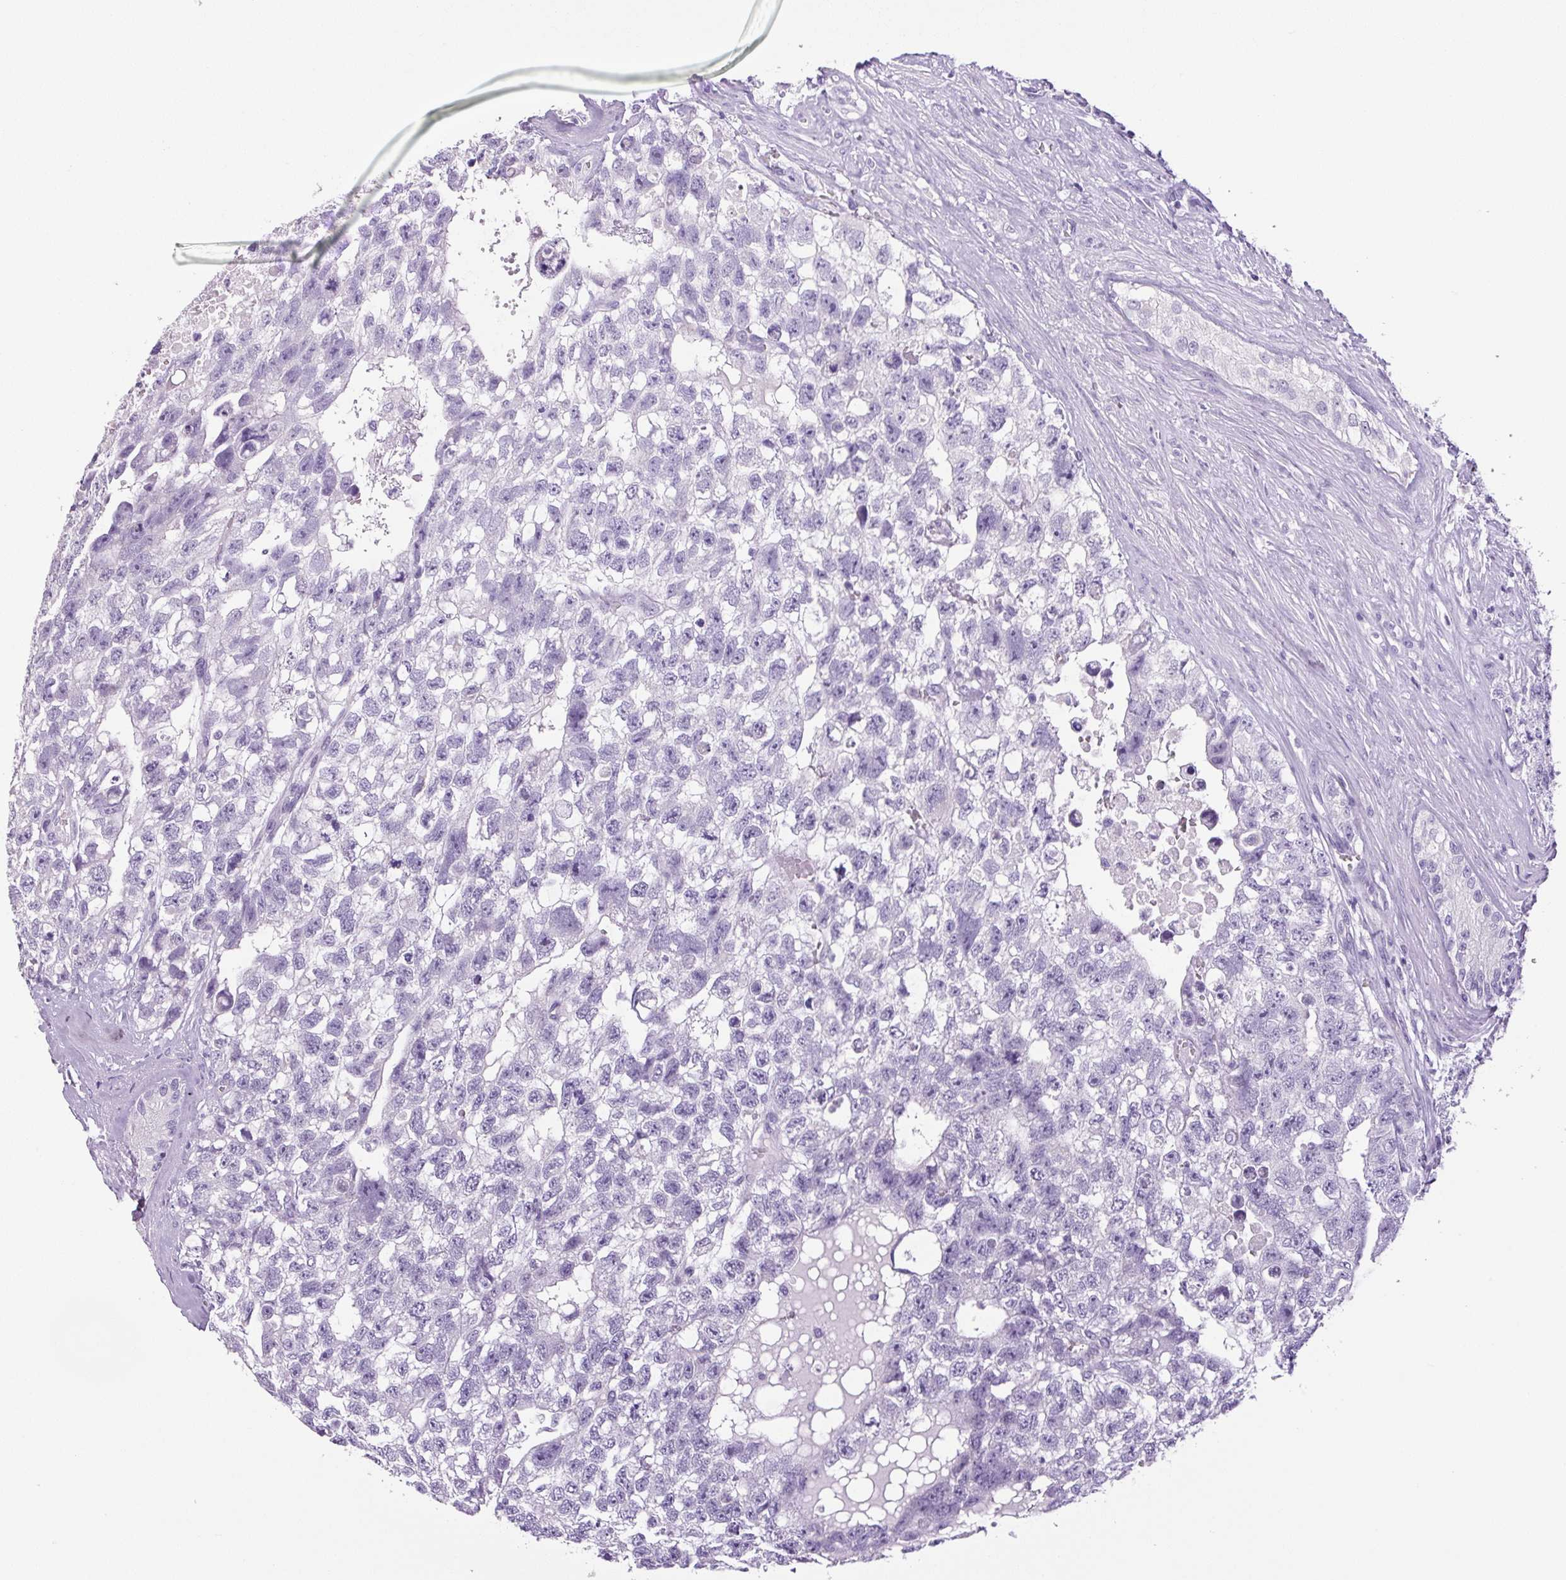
{"staining": {"intensity": "negative", "quantity": "none", "location": "none"}, "tissue": "testis cancer", "cell_type": "Tumor cells", "image_type": "cancer", "snomed": [{"axis": "morphology", "description": "Carcinoma, Embryonal, NOS"}, {"axis": "topography", "description": "Testis"}], "caption": "This is an IHC photomicrograph of testis cancer (embryonal carcinoma). There is no expression in tumor cells.", "gene": "CHGA", "patient": {"sex": "male", "age": 26}}